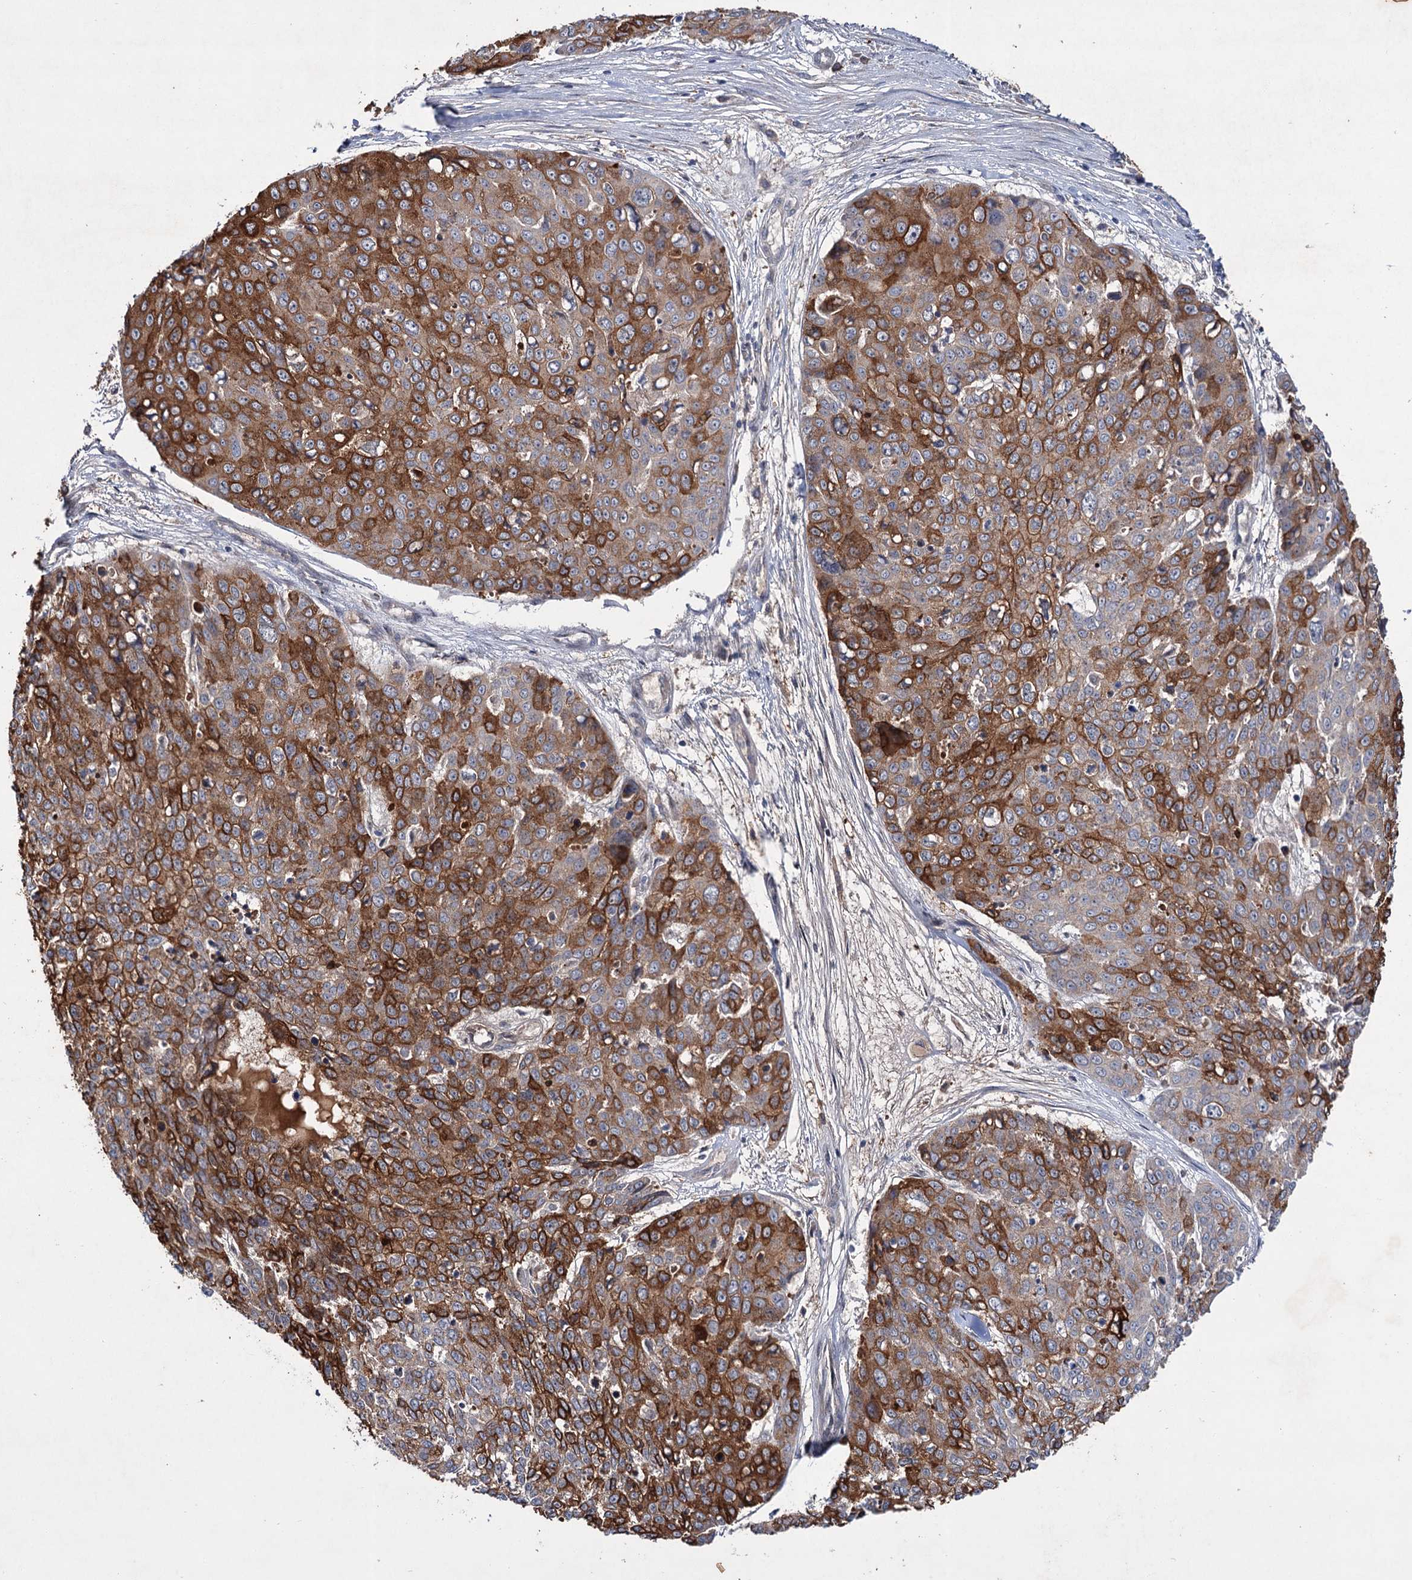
{"staining": {"intensity": "moderate", "quantity": ">75%", "location": "cytoplasmic/membranous"}, "tissue": "skin cancer", "cell_type": "Tumor cells", "image_type": "cancer", "snomed": [{"axis": "morphology", "description": "Squamous cell carcinoma, NOS"}, {"axis": "topography", "description": "Skin"}], "caption": "High-magnification brightfield microscopy of squamous cell carcinoma (skin) stained with DAB (3,3'-diaminobenzidine) (brown) and counterstained with hematoxylin (blue). tumor cells exhibit moderate cytoplasmic/membranous expression is identified in about>75% of cells. (DAB (3,3'-diaminobenzidine) IHC, brown staining for protein, blue staining for nuclei).", "gene": "PTPN3", "patient": {"sex": "male", "age": 71}}